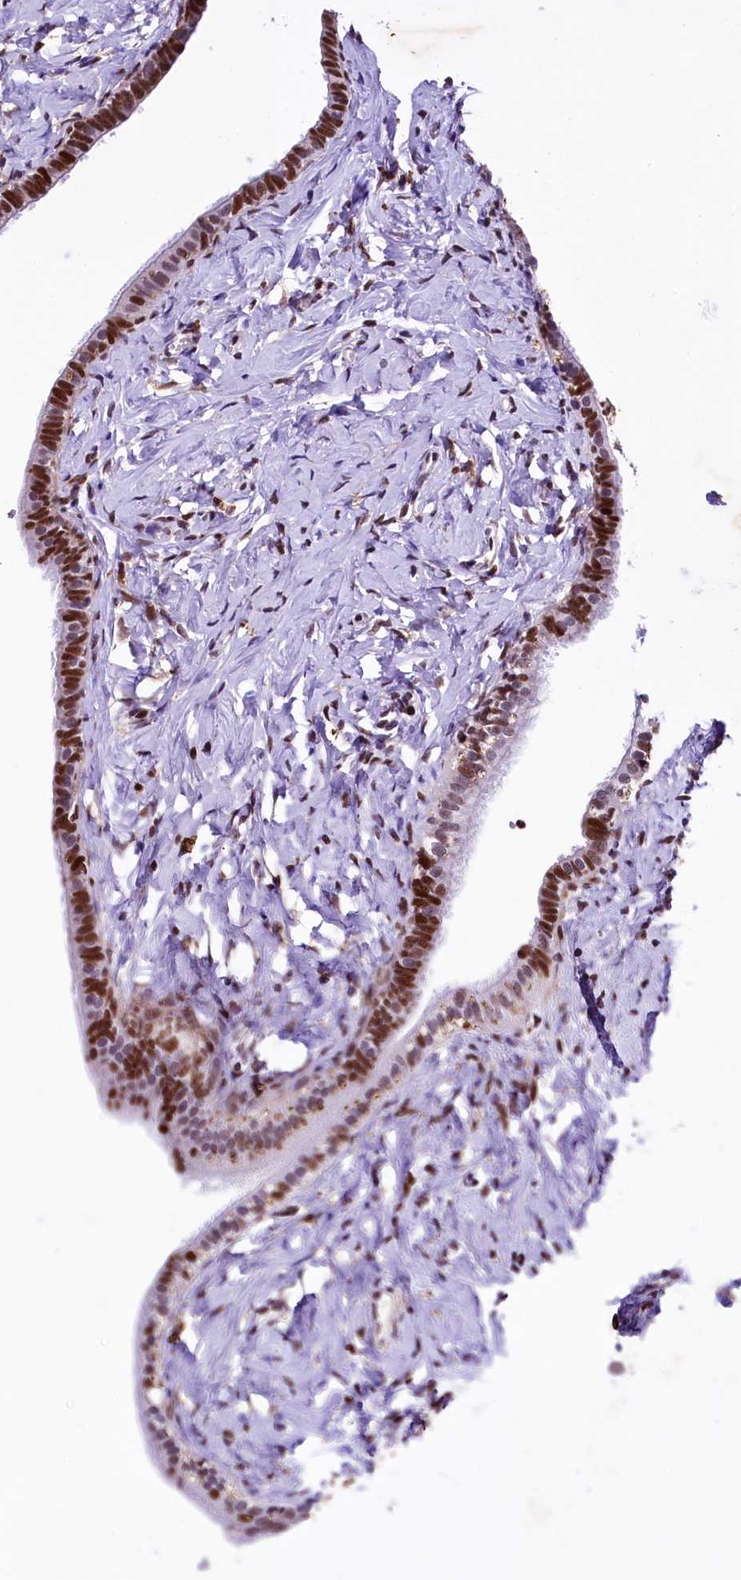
{"staining": {"intensity": "moderate", "quantity": ">75%", "location": "nuclear"}, "tissue": "fallopian tube", "cell_type": "Glandular cells", "image_type": "normal", "snomed": [{"axis": "morphology", "description": "Normal tissue, NOS"}, {"axis": "topography", "description": "Fallopian tube"}], "caption": "Protein staining of benign fallopian tube reveals moderate nuclear positivity in approximately >75% of glandular cells. The protein is shown in brown color, while the nuclei are stained blue.", "gene": "SAMD10", "patient": {"sex": "female", "age": 66}}